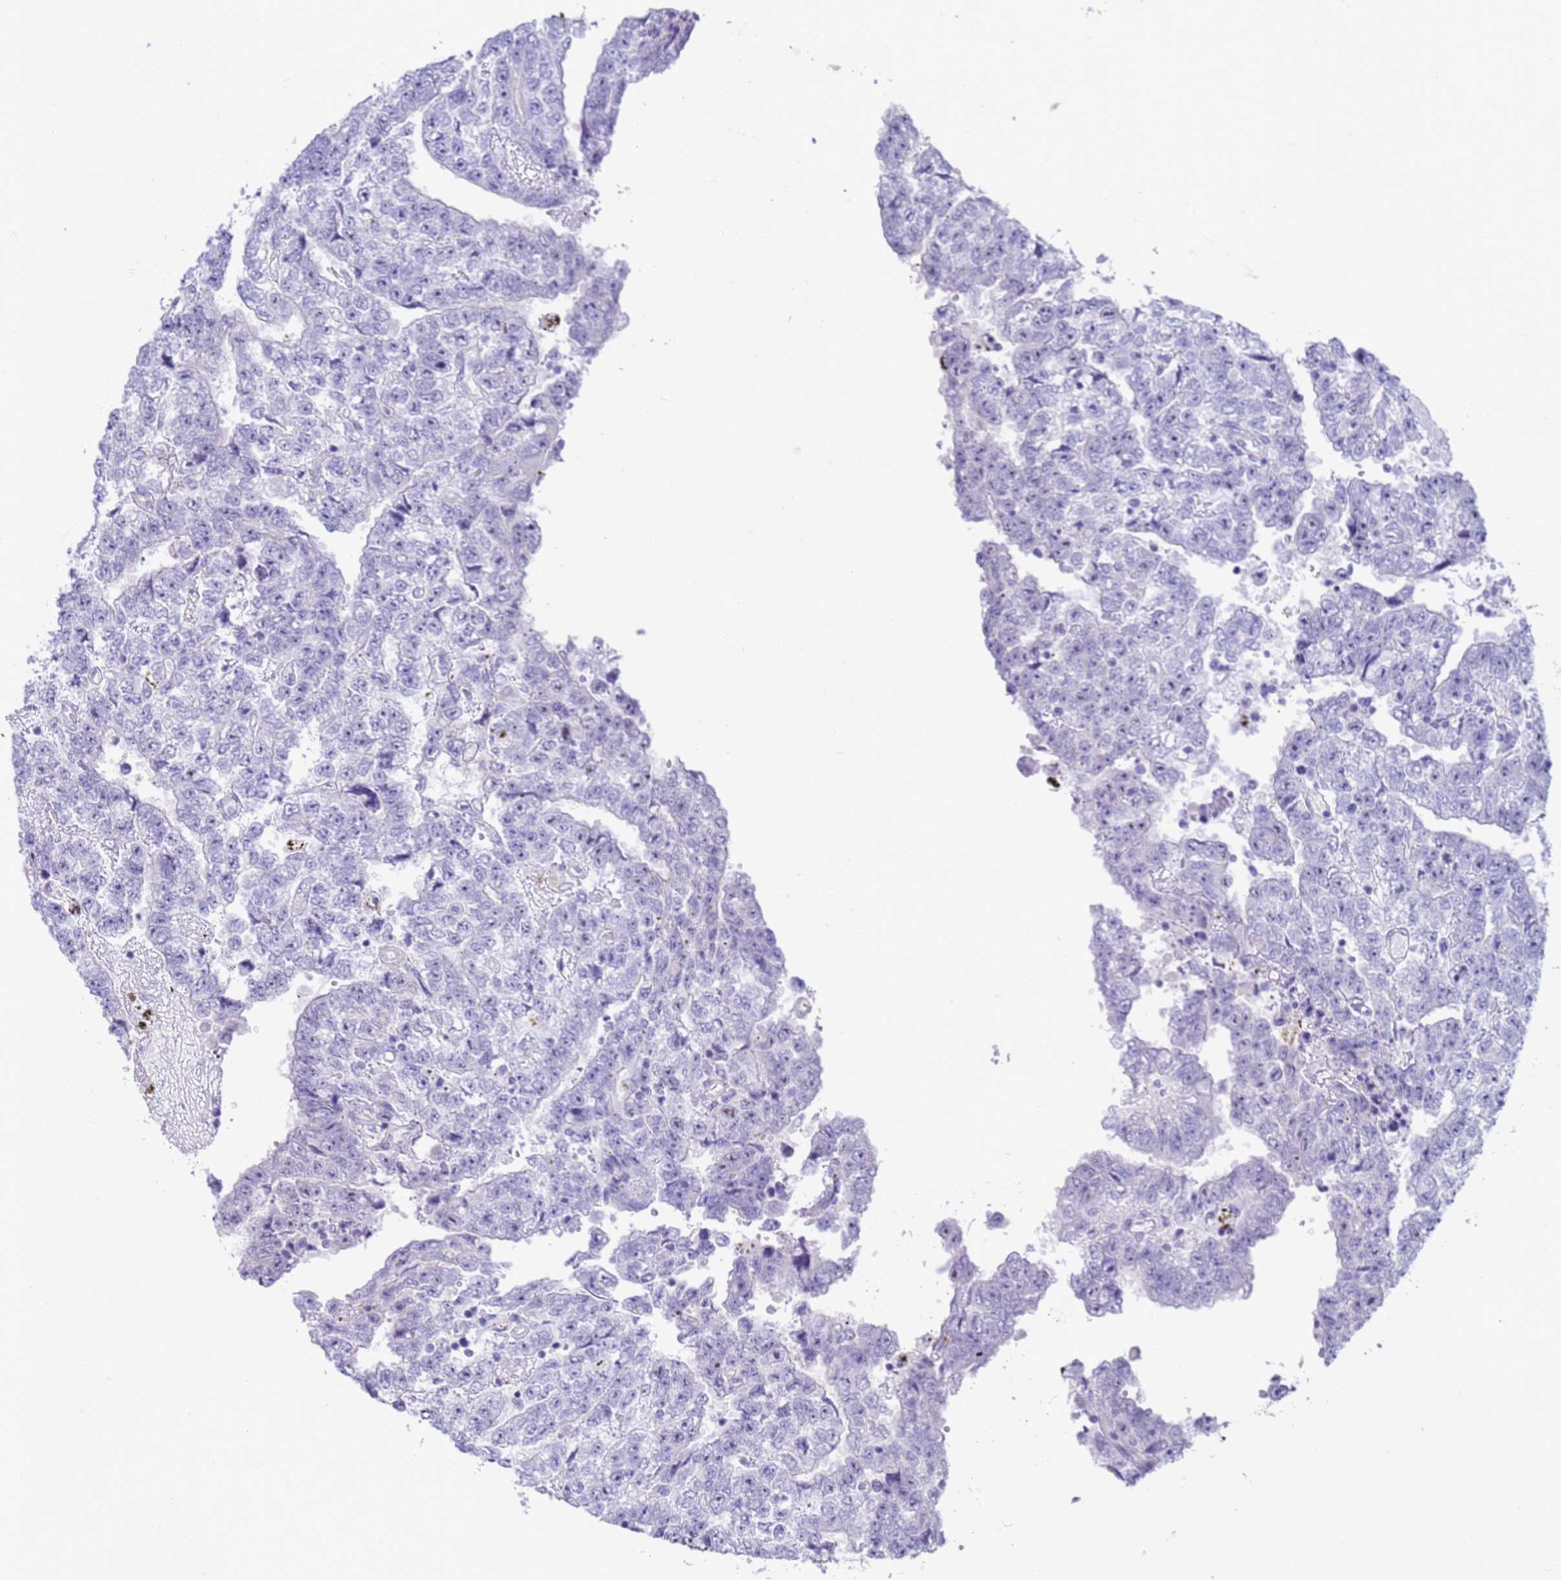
{"staining": {"intensity": "negative", "quantity": "none", "location": "none"}, "tissue": "testis cancer", "cell_type": "Tumor cells", "image_type": "cancer", "snomed": [{"axis": "morphology", "description": "Carcinoma, Embryonal, NOS"}, {"axis": "topography", "description": "Testis"}], "caption": "The histopathology image displays no significant expression in tumor cells of testis cancer (embryonal carcinoma).", "gene": "RNASE2", "patient": {"sex": "male", "age": 25}}